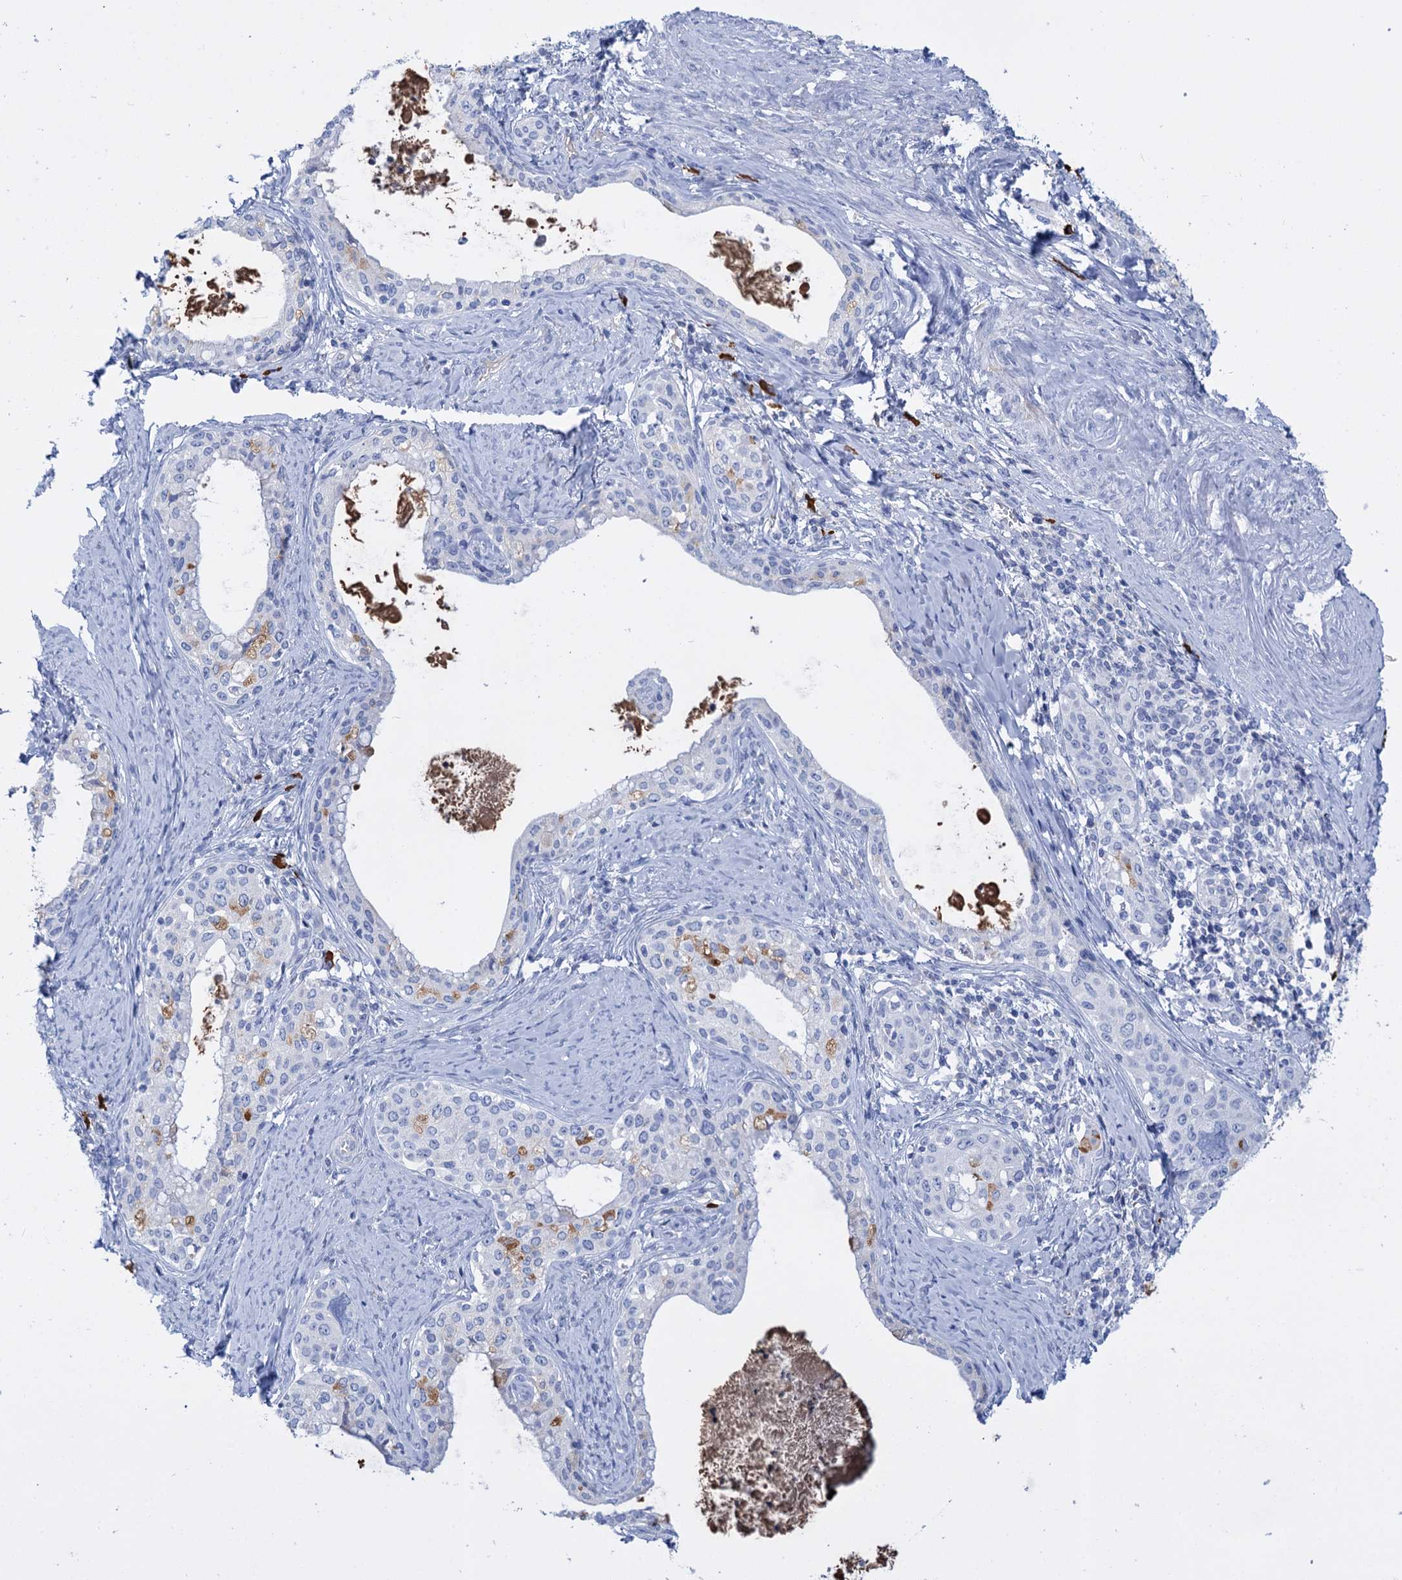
{"staining": {"intensity": "negative", "quantity": "none", "location": "none"}, "tissue": "cervical cancer", "cell_type": "Tumor cells", "image_type": "cancer", "snomed": [{"axis": "morphology", "description": "Squamous cell carcinoma, NOS"}, {"axis": "morphology", "description": "Adenocarcinoma, NOS"}, {"axis": "topography", "description": "Cervix"}], "caption": "Immunohistochemical staining of human cervical squamous cell carcinoma demonstrates no significant expression in tumor cells. (Immunohistochemistry (ihc), brightfield microscopy, high magnification).", "gene": "FBXW12", "patient": {"sex": "female", "age": 52}}